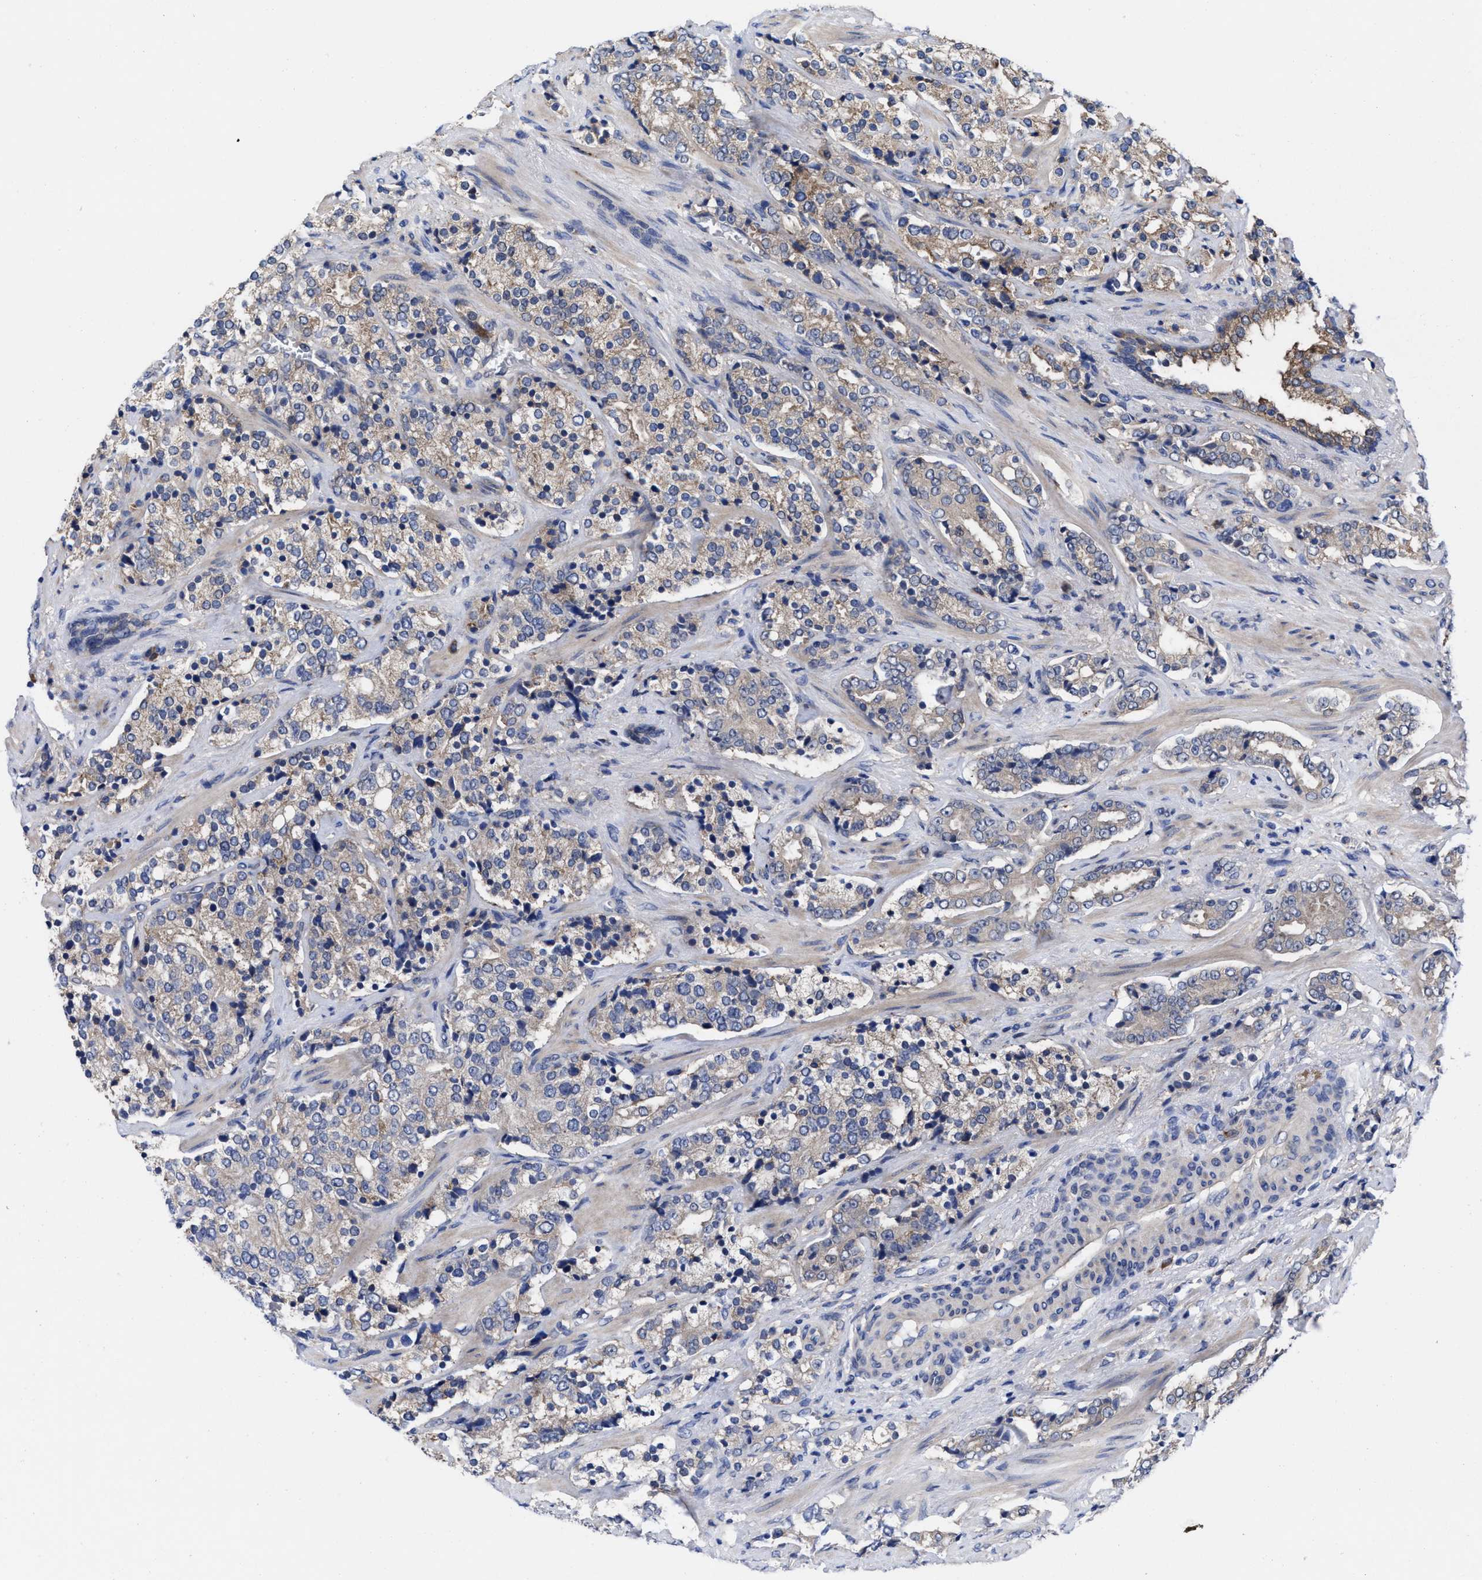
{"staining": {"intensity": "weak", "quantity": "25%-75%", "location": "cytoplasmic/membranous"}, "tissue": "prostate cancer", "cell_type": "Tumor cells", "image_type": "cancer", "snomed": [{"axis": "morphology", "description": "Adenocarcinoma, High grade"}, {"axis": "topography", "description": "Prostate"}], "caption": "Immunohistochemical staining of human prostate adenocarcinoma (high-grade) exhibits low levels of weak cytoplasmic/membranous protein staining in about 25%-75% of tumor cells.", "gene": "TXNDC17", "patient": {"sex": "male", "age": 71}}